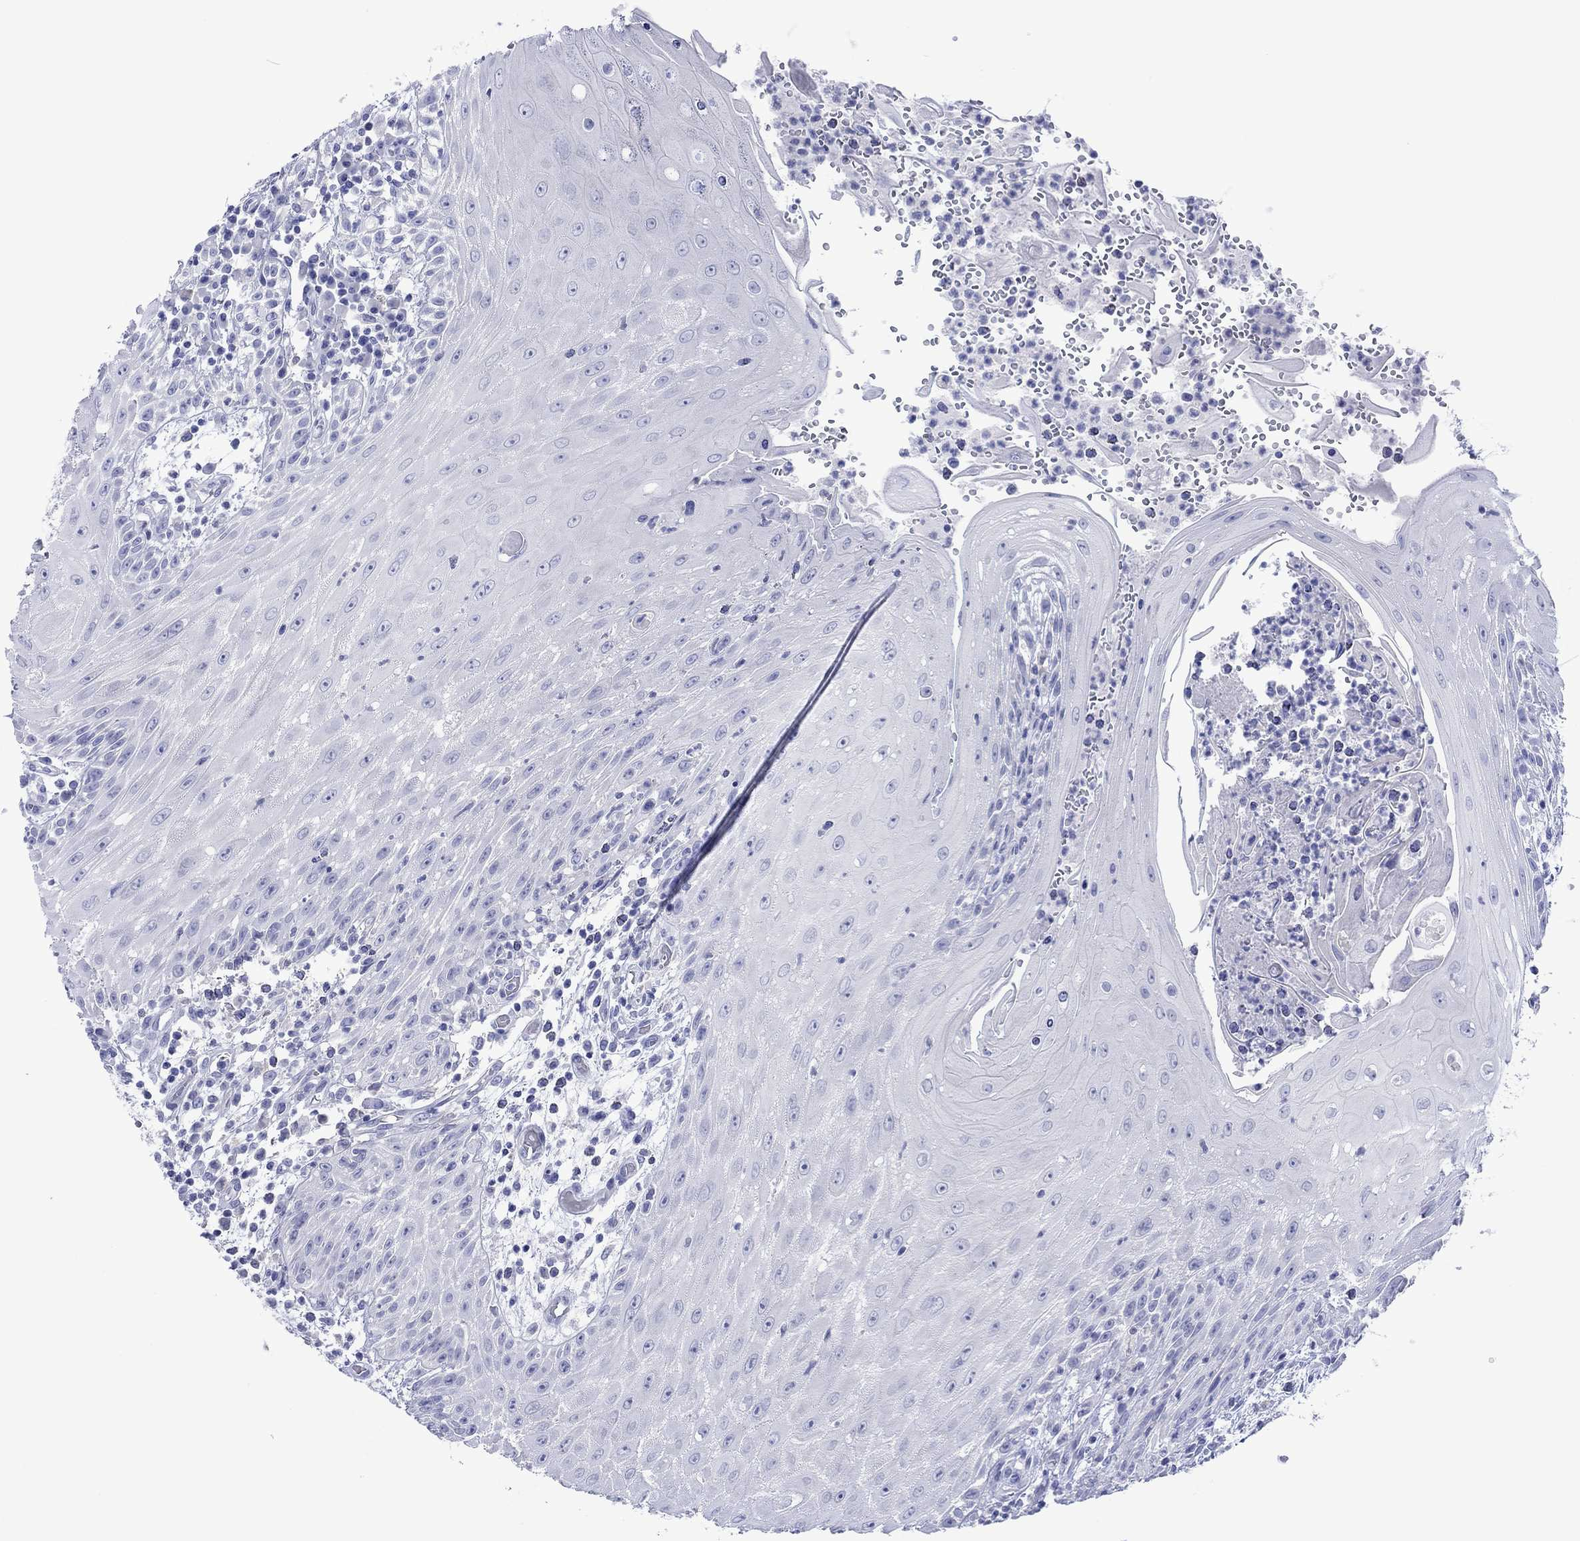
{"staining": {"intensity": "negative", "quantity": "none", "location": "none"}, "tissue": "head and neck cancer", "cell_type": "Tumor cells", "image_type": "cancer", "snomed": [{"axis": "morphology", "description": "Squamous cell carcinoma, NOS"}, {"axis": "topography", "description": "Oral tissue"}, {"axis": "topography", "description": "Head-Neck"}], "caption": "This is an immunohistochemistry photomicrograph of head and neck squamous cell carcinoma. There is no positivity in tumor cells.", "gene": "MLANA", "patient": {"sex": "male", "age": 58}}